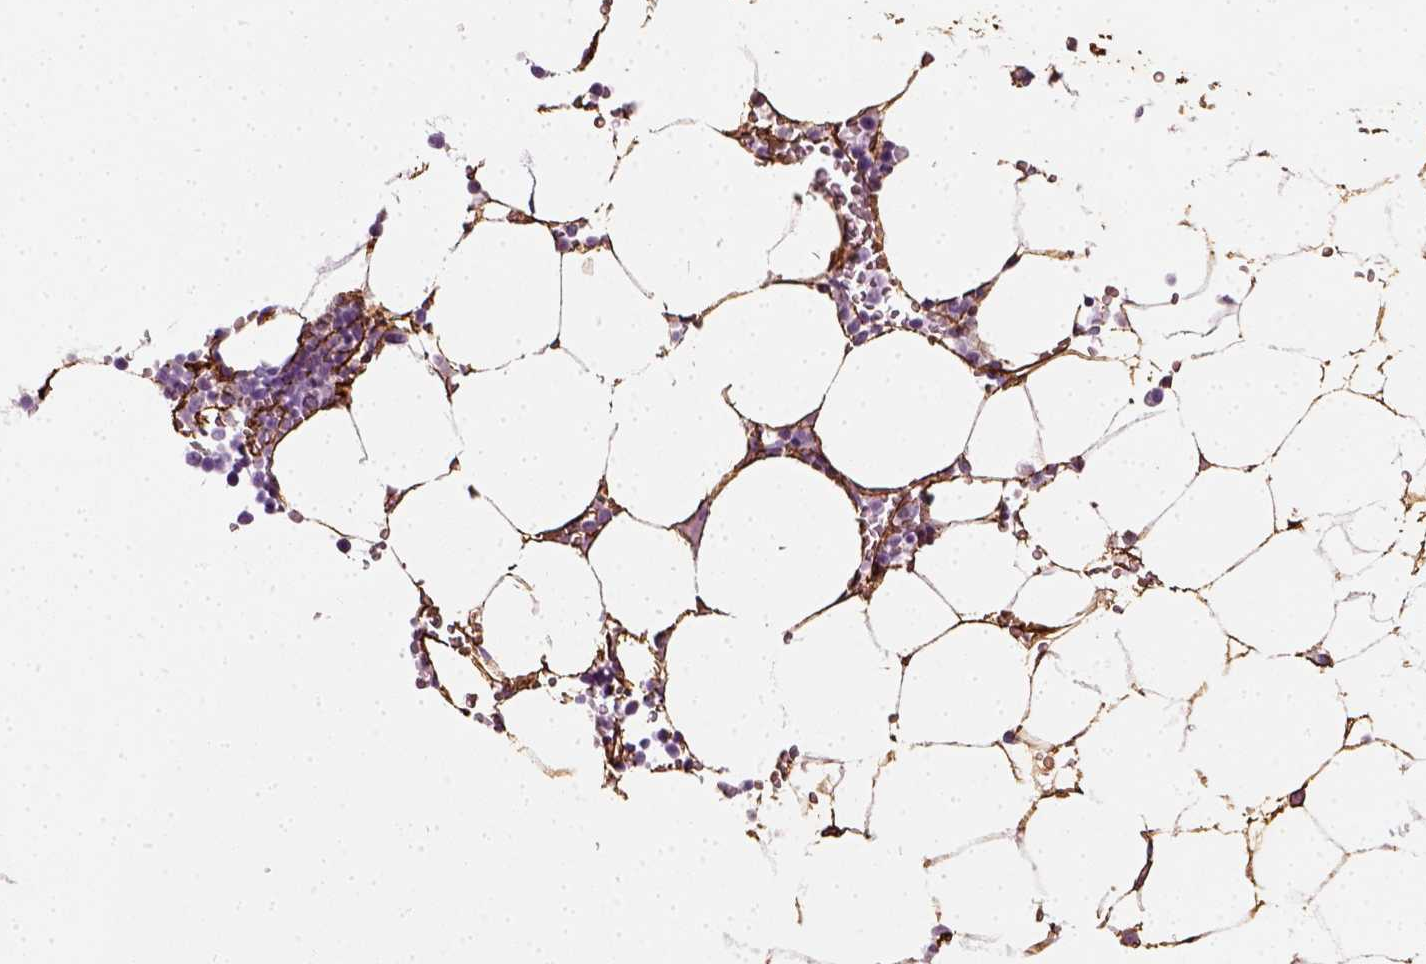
{"staining": {"intensity": "negative", "quantity": "none", "location": "none"}, "tissue": "bone marrow", "cell_type": "Hematopoietic cells", "image_type": "normal", "snomed": [{"axis": "morphology", "description": "Normal tissue, NOS"}, {"axis": "topography", "description": "Bone marrow"}], "caption": "Bone marrow stained for a protein using immunohistochemistry (IHC) demonstrates no staining hematopoietic cells.", "gene": "COL6A2", "patient": {"sex": "female", "age": 52}}